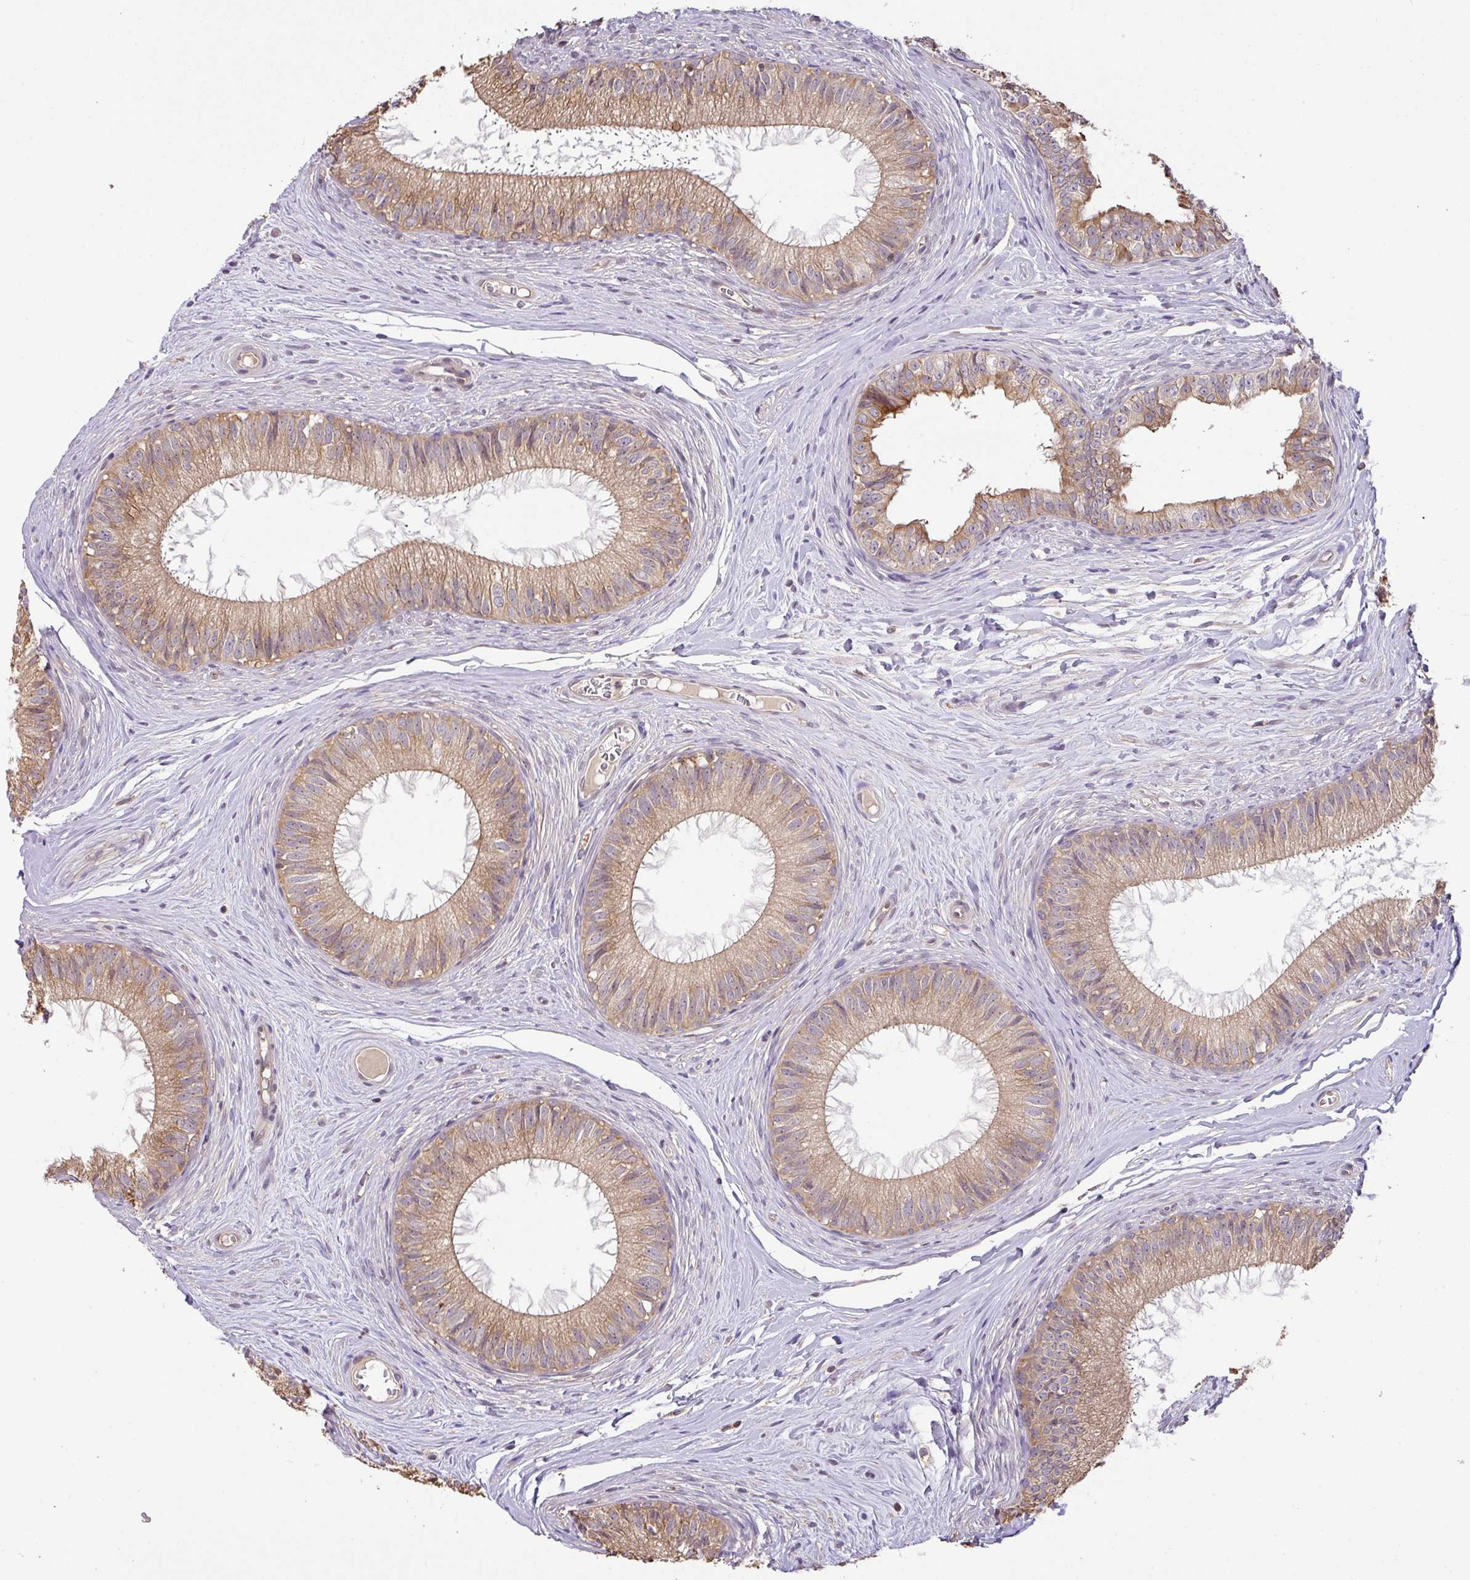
{"staining": {"intensity": "moderate", "quantity": ">75%", "location": "cytoplasmic/membranous"}, "tissue": "epididymis", "cell_type": "Glandular cells", "image_type": "normal", "snomed": [{"axis": "morphology", "description": "Normal tissue, NOS"}, {"axis": "topography", "description": "Epididymis"}], "caption": "Immunohistochemical staining of benign human epididymis demonstrates medium levels of moderate cytoplasmic/membranous positivity in about >75% of glandular cells. (DAB IHC with brightfield microscopy, high magnification).", "gene": "VENTX", "patient": {"sex": "male", "age": 25}}